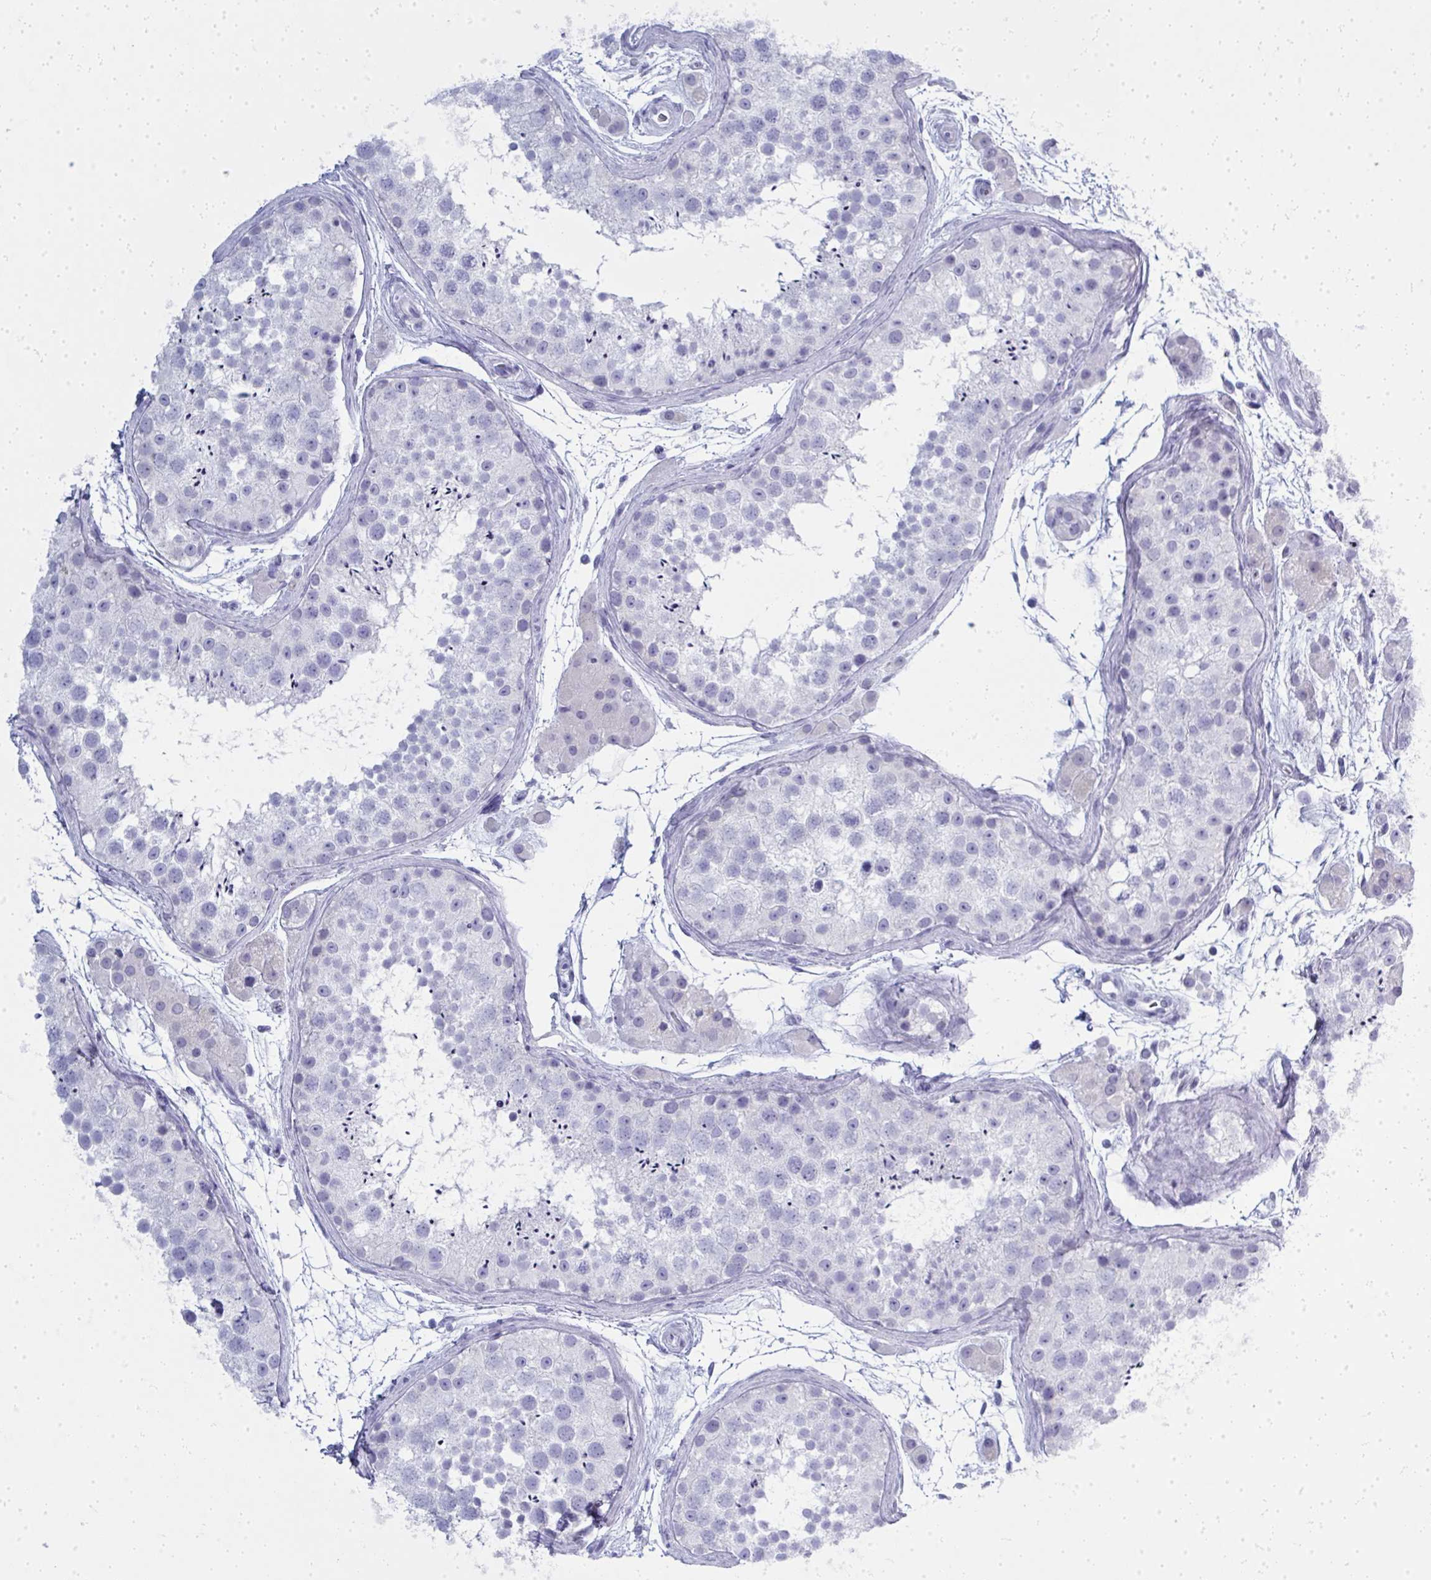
{"staining": {"intensity": "negative", "quantity": "none", "location": "none"}, "tissue": "testis", "cell_type": "Cells in seminiferous ducts", "image_type": "normal", "snomed": [{"axis": "morphology", "description": "Normal tissue, NOS"}, {"axis": "topography", "description": "Testis"}], "caption": "There is no significant expression in cells in seminiferous ducts of testis. Nuclei are stained in blue.", "gene": "QDPR", "patient": {"sex": "male", "age": 41}}